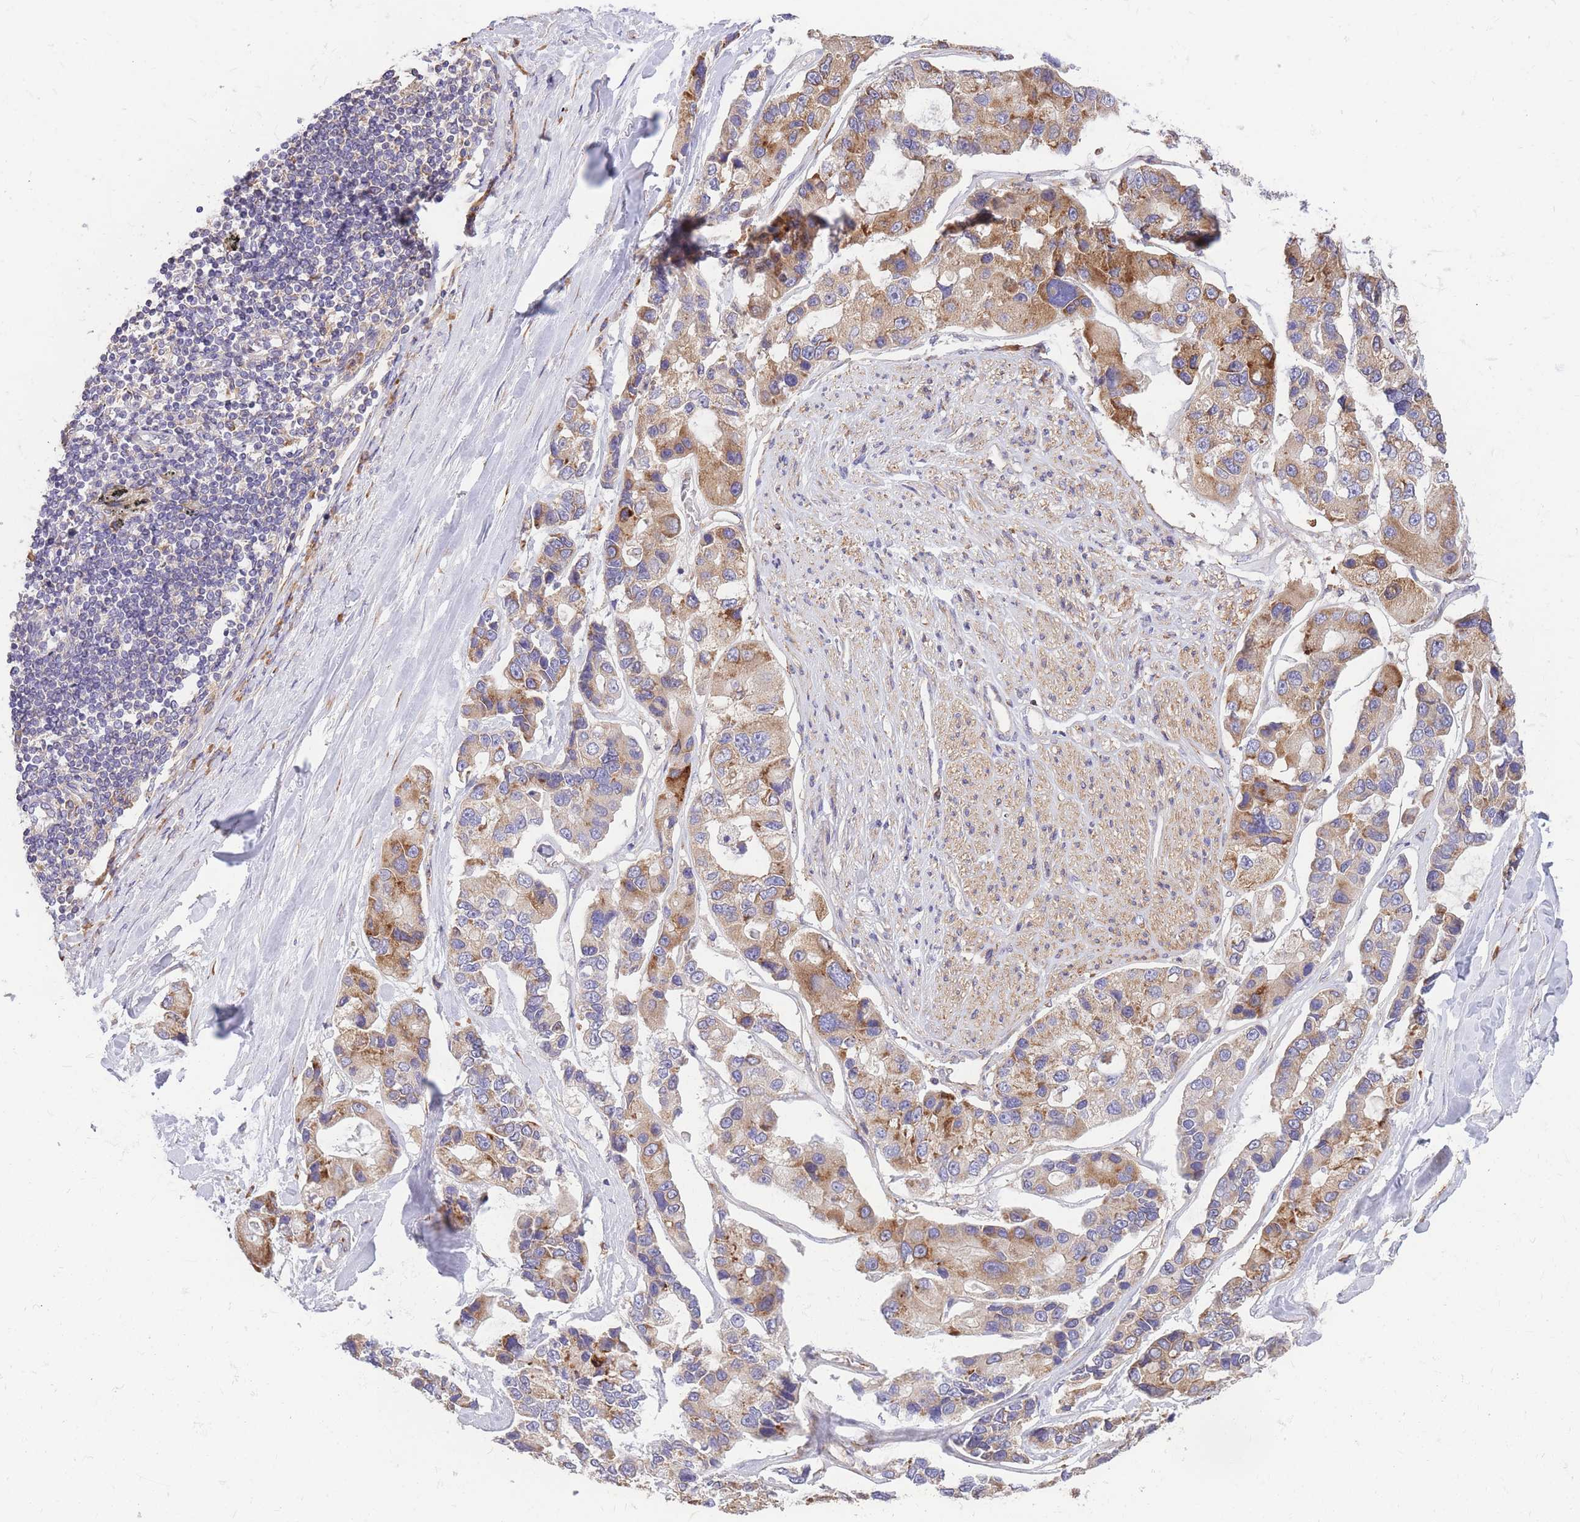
{"staining": {"intensity": "moderate", "quantity": "25%-75%", "location": "cytoplasmic/membranous"}, "tissue": "lung cancer", "cell_type": "Tumor cells", "image_type": "cancer", "snomed": [{"axis": "morphology", "description": "Adenocarcinoma, NOS"}, {"axis": "topography", "description": "Lung"}], "caption": "A brown stain highlights moderate cytoplasmic/membranous expression of a protein in lung cancer tumor cells.", "gene": "GBP7", "patient": {"sex": "female", "age": 54}}